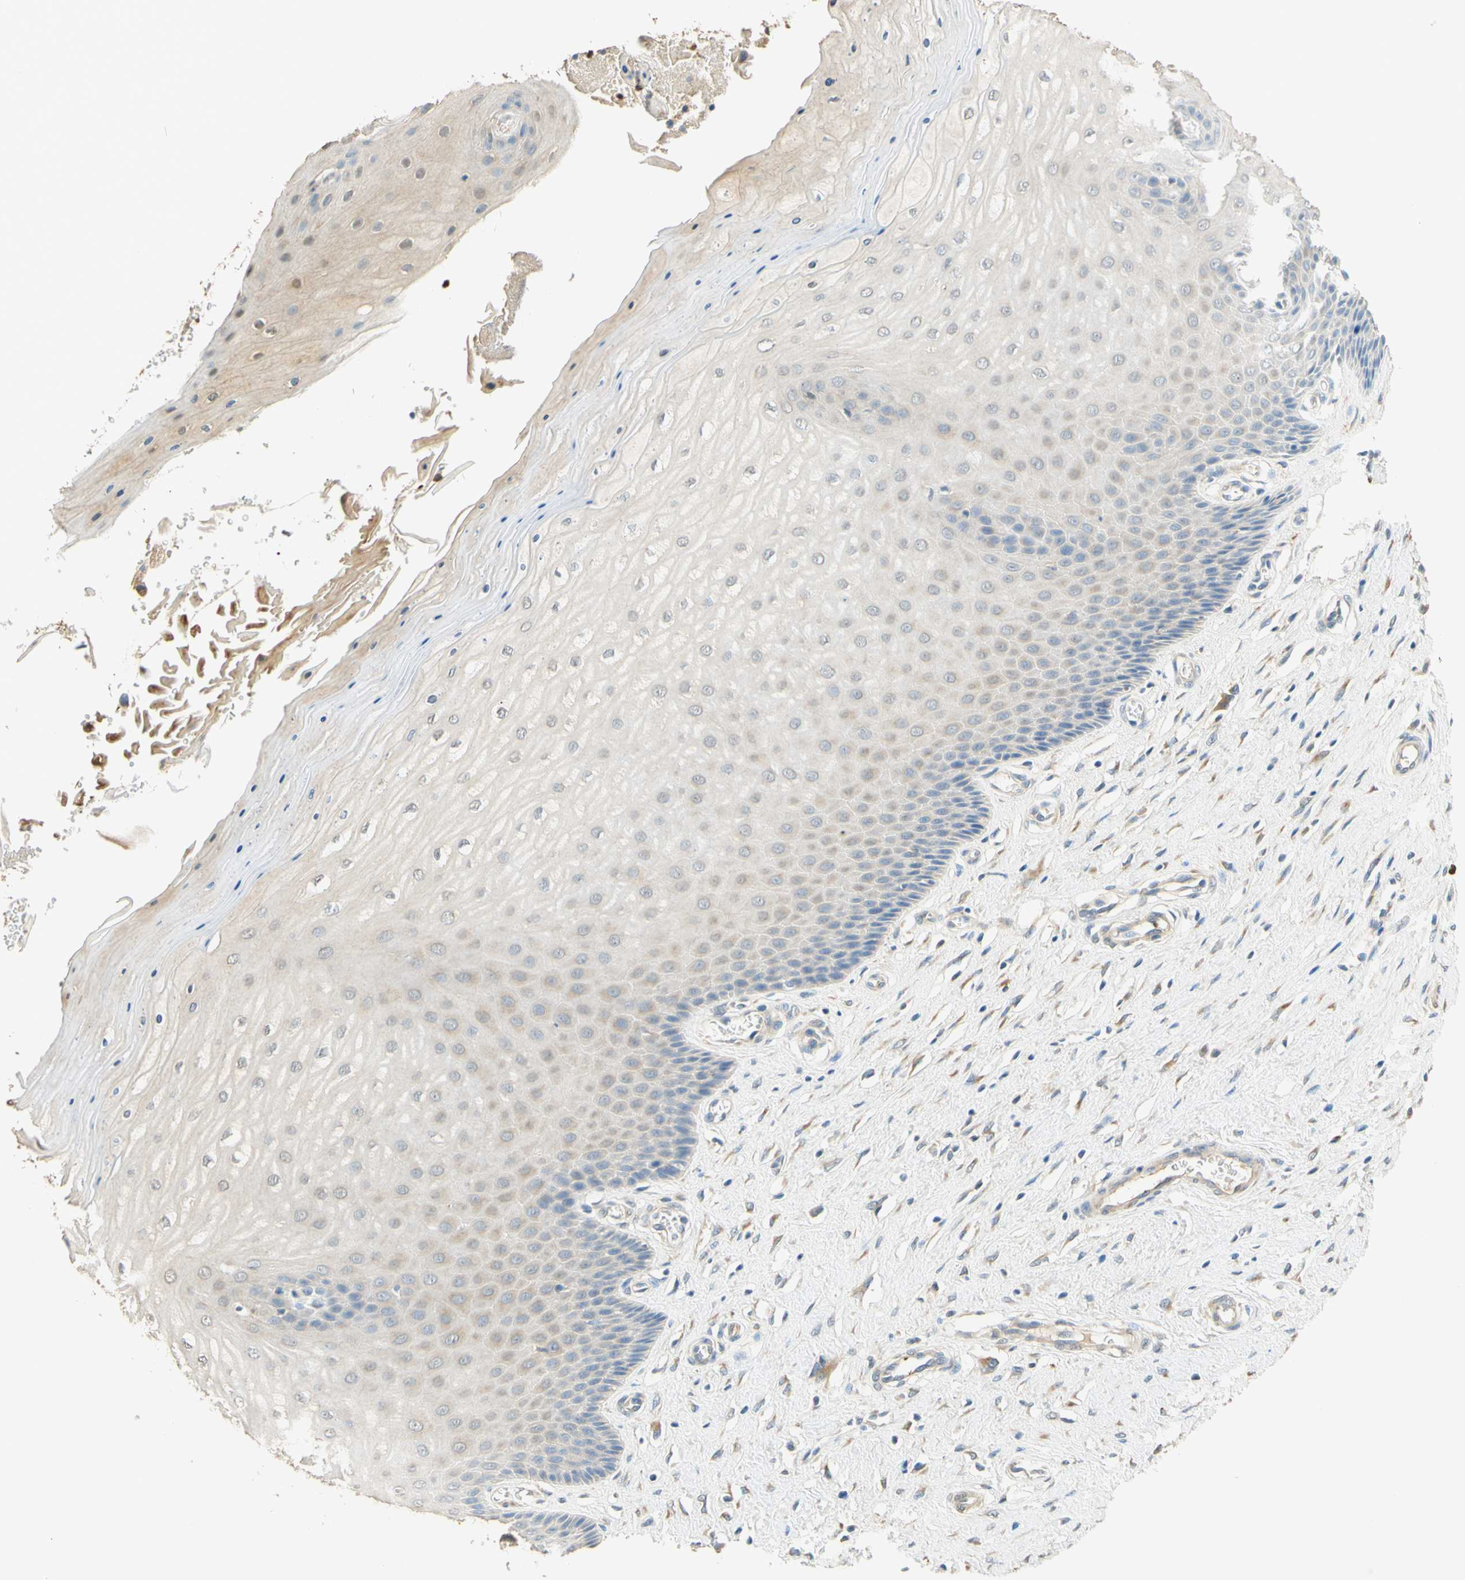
{"staining": {"intensity": "moderate", "quantity": ">75%", "location": "cytoplasmic/membranous"}, "tissue": "cervix", "cell_type": "Glandular cells", "image_type": "normal", "snomed": [{"axis": "morphology", "description": "Normal tissue, NOS"}, {"axis": "topography", "description": "Cervix"}], "caption": "Immunohistochemical staining of normal cervix displays >75% levels of moderate cytoplasmic/membranous protein staining in approximately >75% of glandular cells.", "gene": "ENTREP2", "patient": {"sex": "female", "age": 55}}